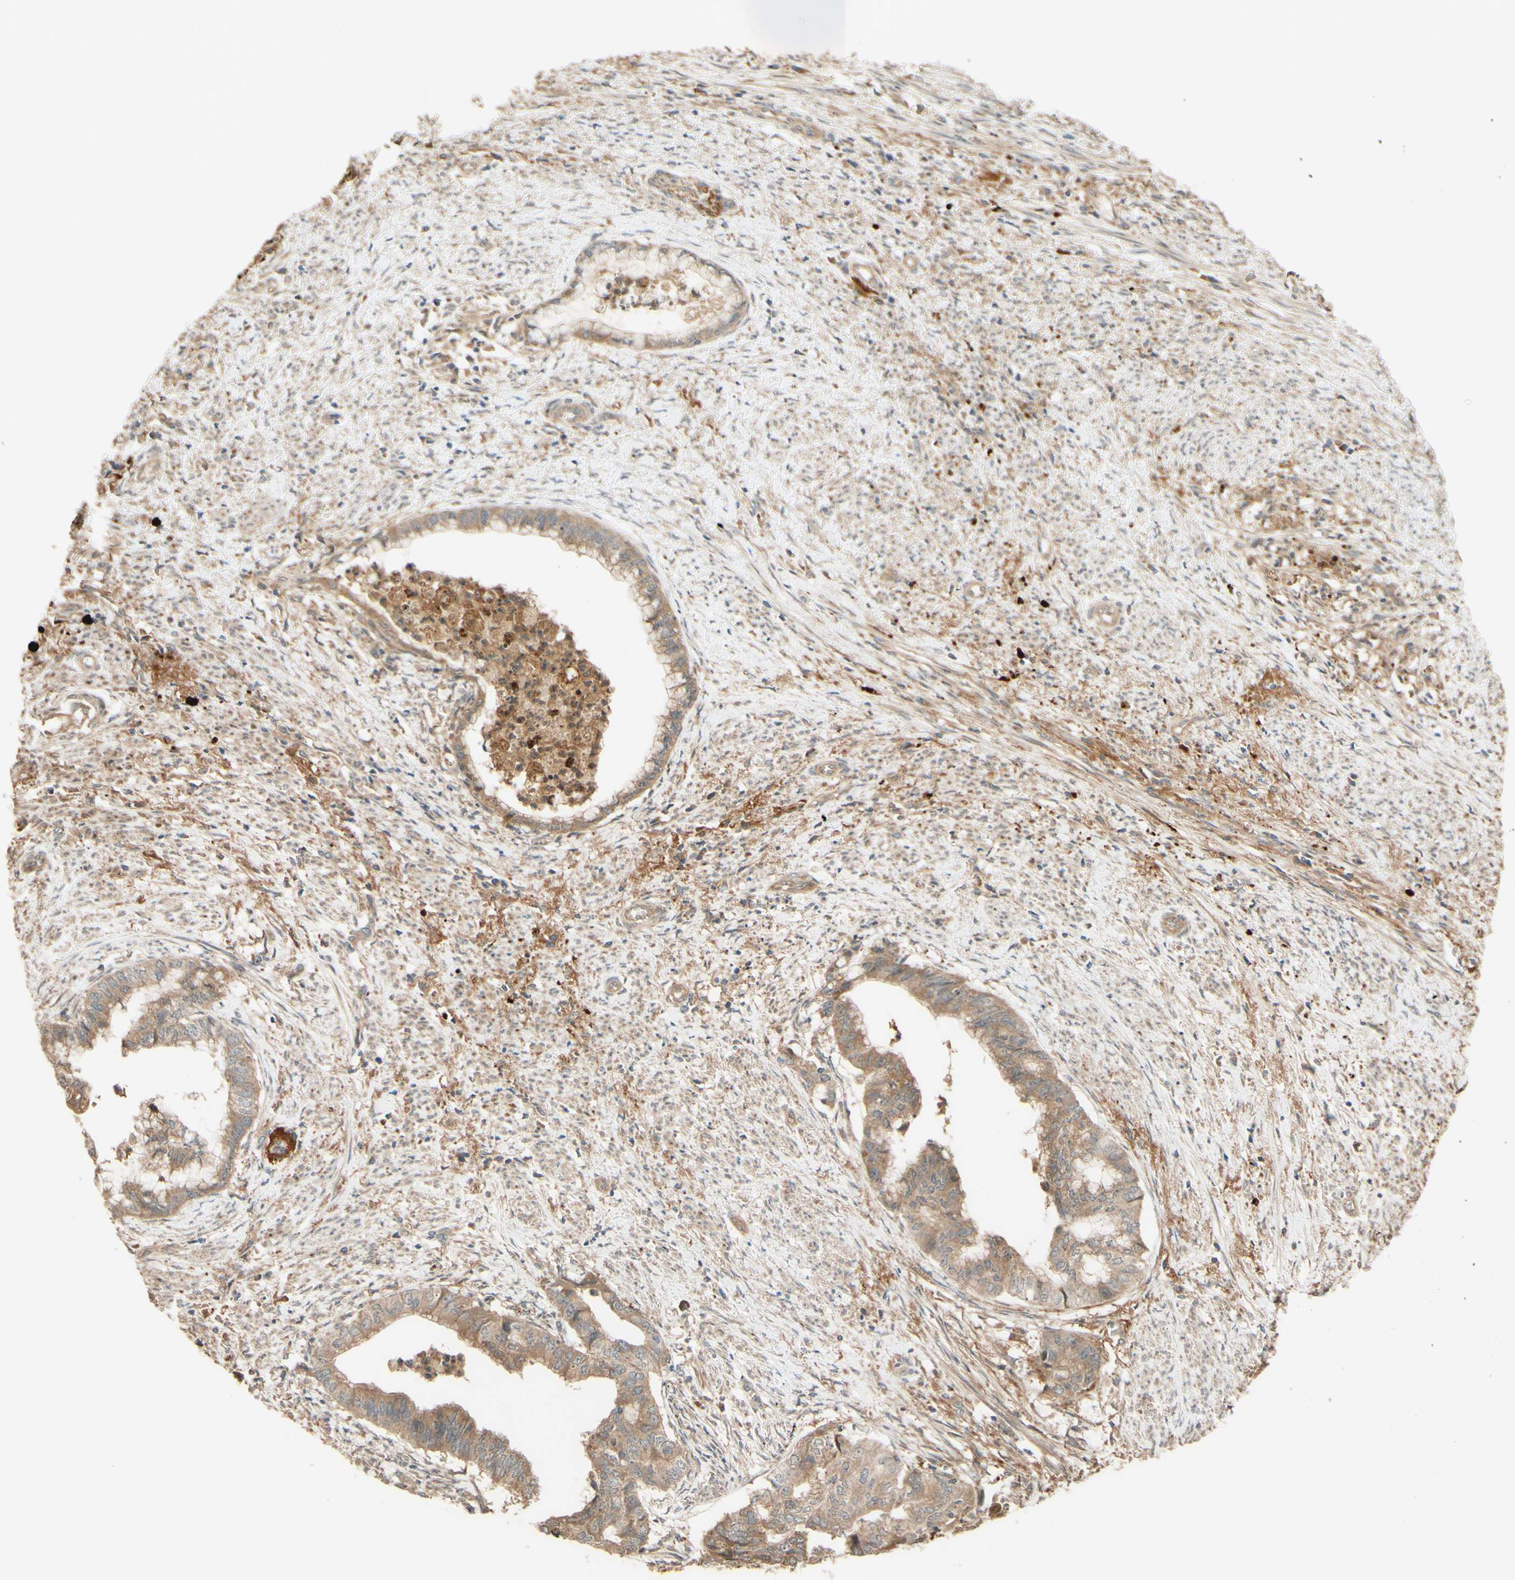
{"staining": {"intensity": "moderate", "quantity": ">75%", "location": "cytoplasmic/membranous"}, "tissue": "endometrial cancer", "cell_type": "Tumor cells", "image_type": "cancer", "snomed": [{"axis": "morphology", "description": "Necrosis, NOS"}, {"axis": "morphology", "description": "Adenocarcinoma, NOS"}, {"axis": "topography", "description": "Endometrium"}], "caption": "Immunohistochemical staining of endometrial cancer (adenocarcinoma) reveals medium levels of moderate cytoplasmic/membranous expression in about >75% of tumor cells. Using DAB (3,3'-diaminobenzidine) (brown) and hematoxylin (blue) stains, captured at high magnification using brightfield microscopy.", "gene": "RNF19A", "patient": {"sex": "female", "age": 79}}